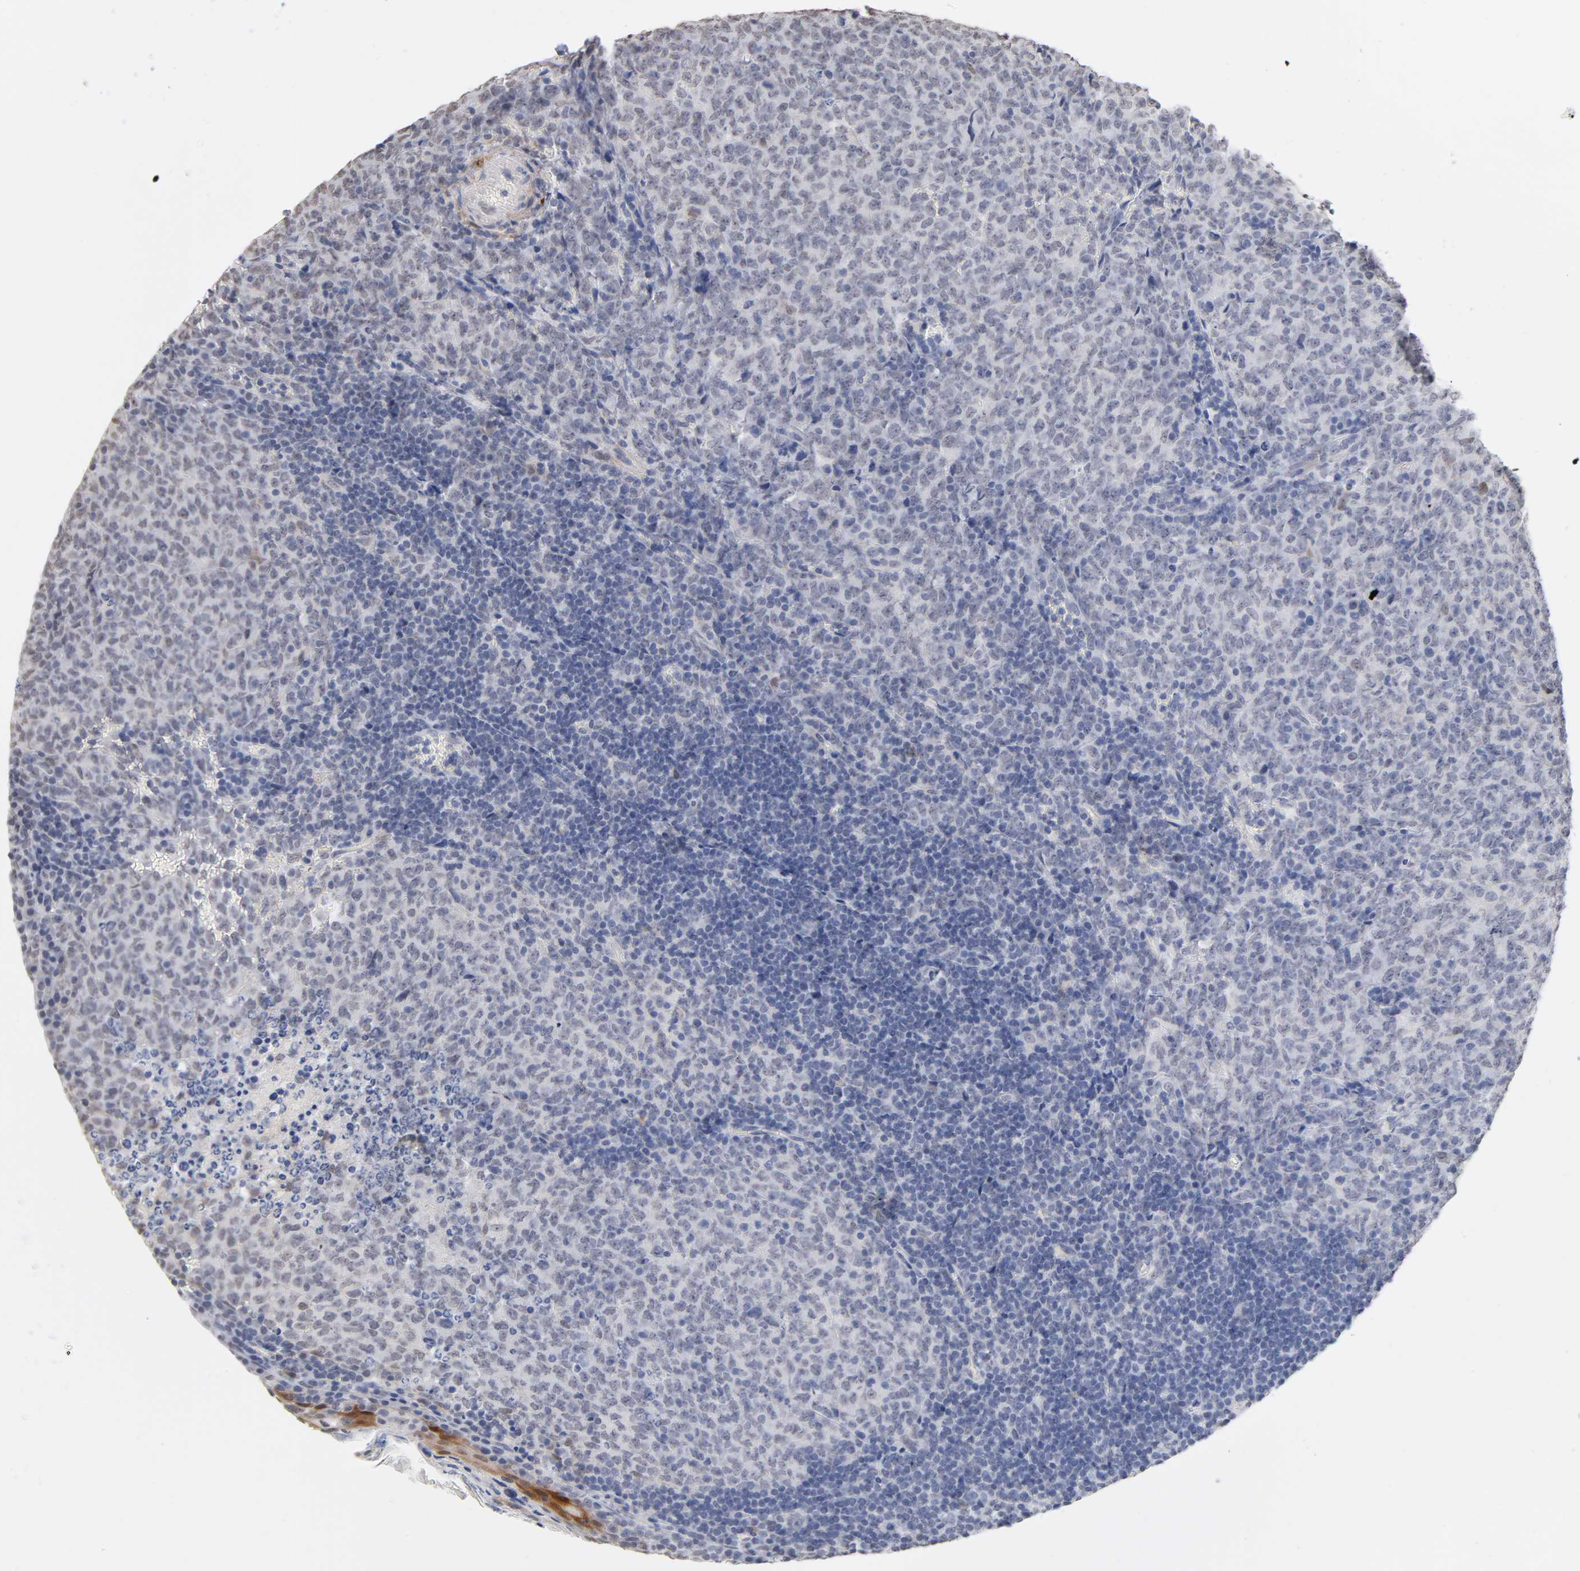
{"staining": {"intensity": "weak", "quantity": "<25%", "location": "nuclear"}, "tissue": "lymphoma", "cell_type": "Tumor cells", "image_type": "cancer", "snomed": [{"axis": "morphology", "description": "Malignant lymphoma, non-Hodgkin's type, High grade"}, {"axis": "topography", "description": "Tonsil"}], "caption": "The photomicrograph demonstrates no significant expression in tumor cells of lymphoma.", "gene": "CRABP2", "patient": {"sex": "female", "age": 36}}